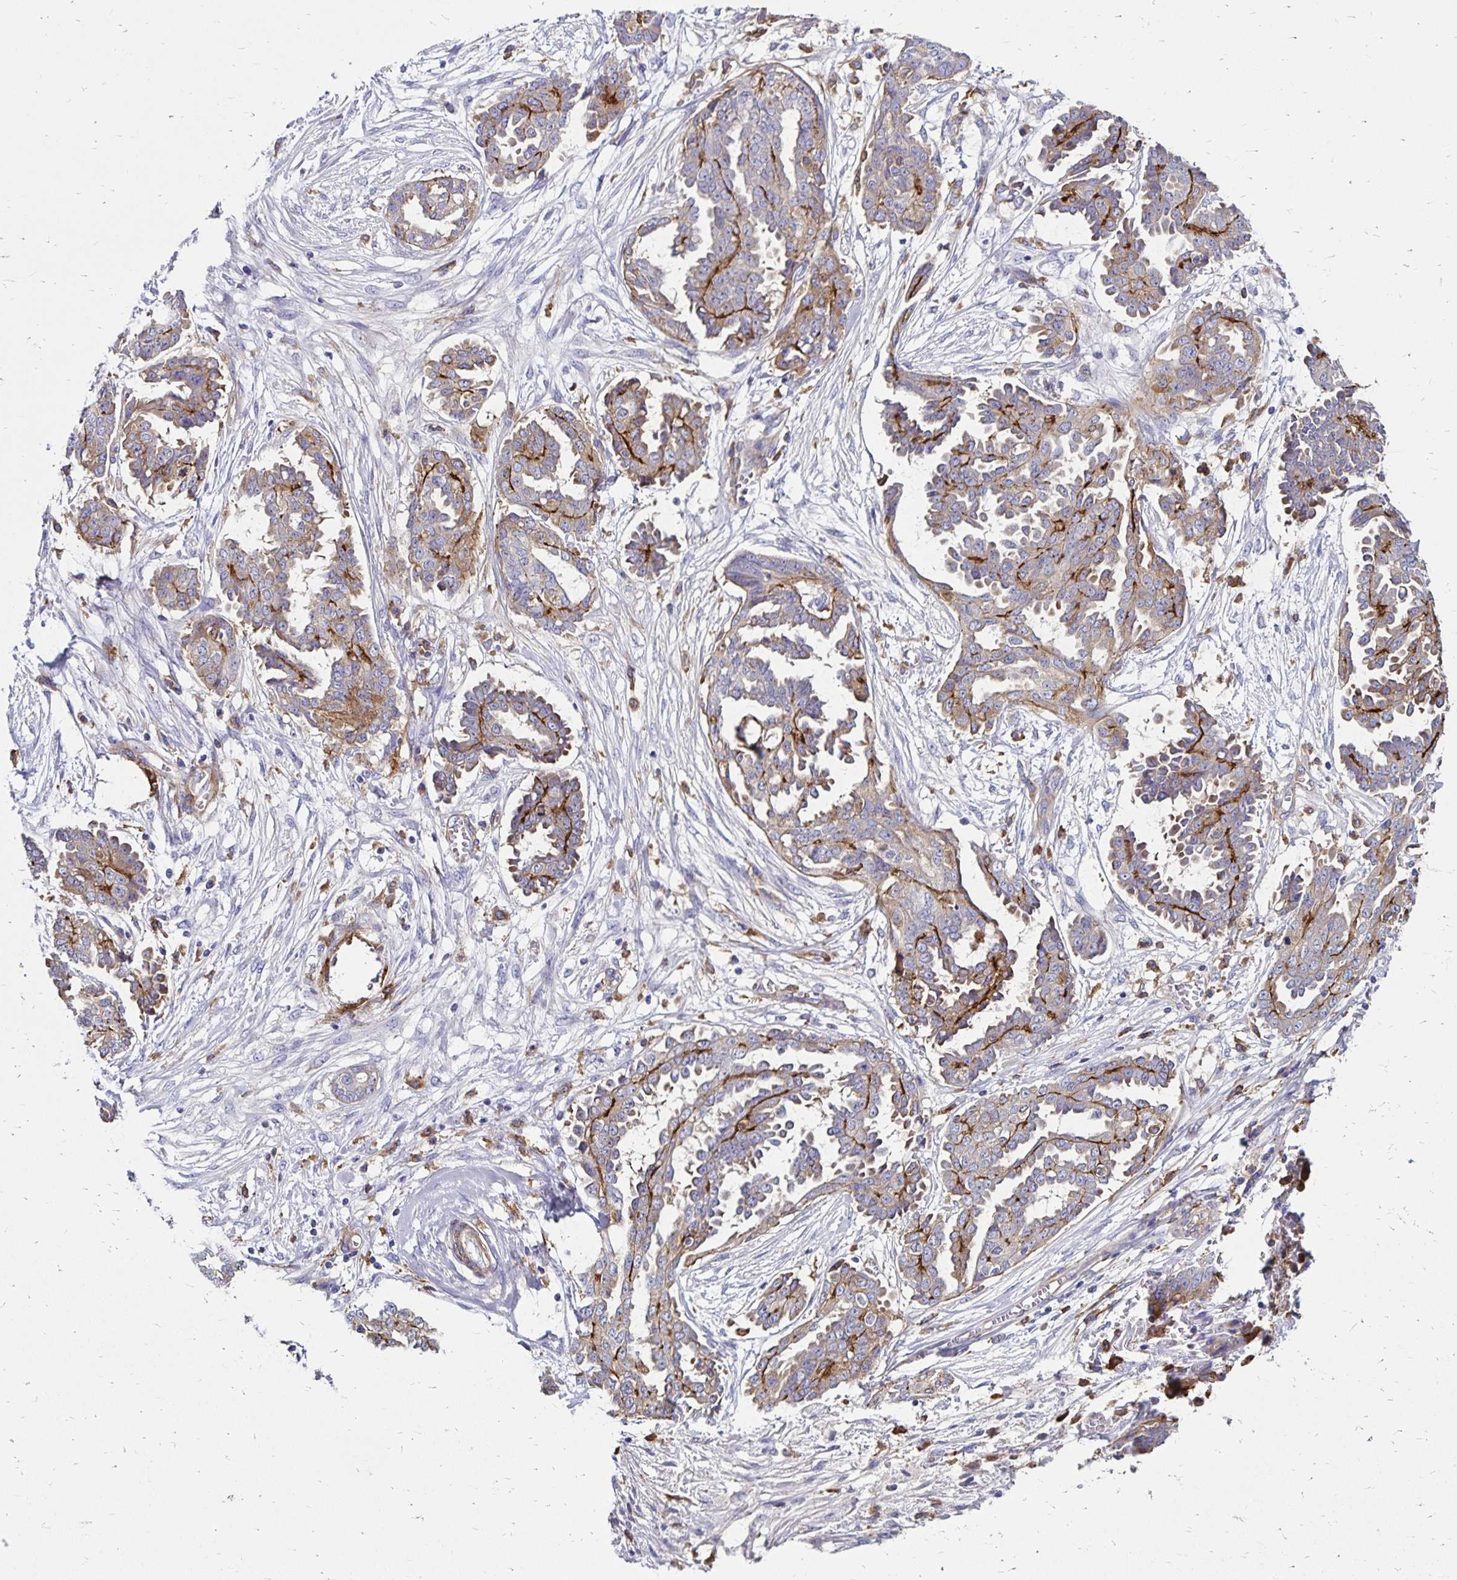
{"staining": {"intensity": "moderate", "quantity": "25%-75%", "location": "cytoplasmic/membranous"}, "tissue": "ovarian cancer", "cell_type": "Tumor cells", "image_type": "cancer", "snomed": [{"axis": "morphology", "description": "Cystadenocarcinoma, serous, NOS"}, {"axis": "topography", "description": "Ovary"}], "caption": "Moderate cytoplasmic/membranous protein positivity is seen in approximately 25%-75% of tumor cells in ovarian serous cystadenocarcinoma.", "gene": "TNS3", "patient": {"sex": "female", "age": 71}}